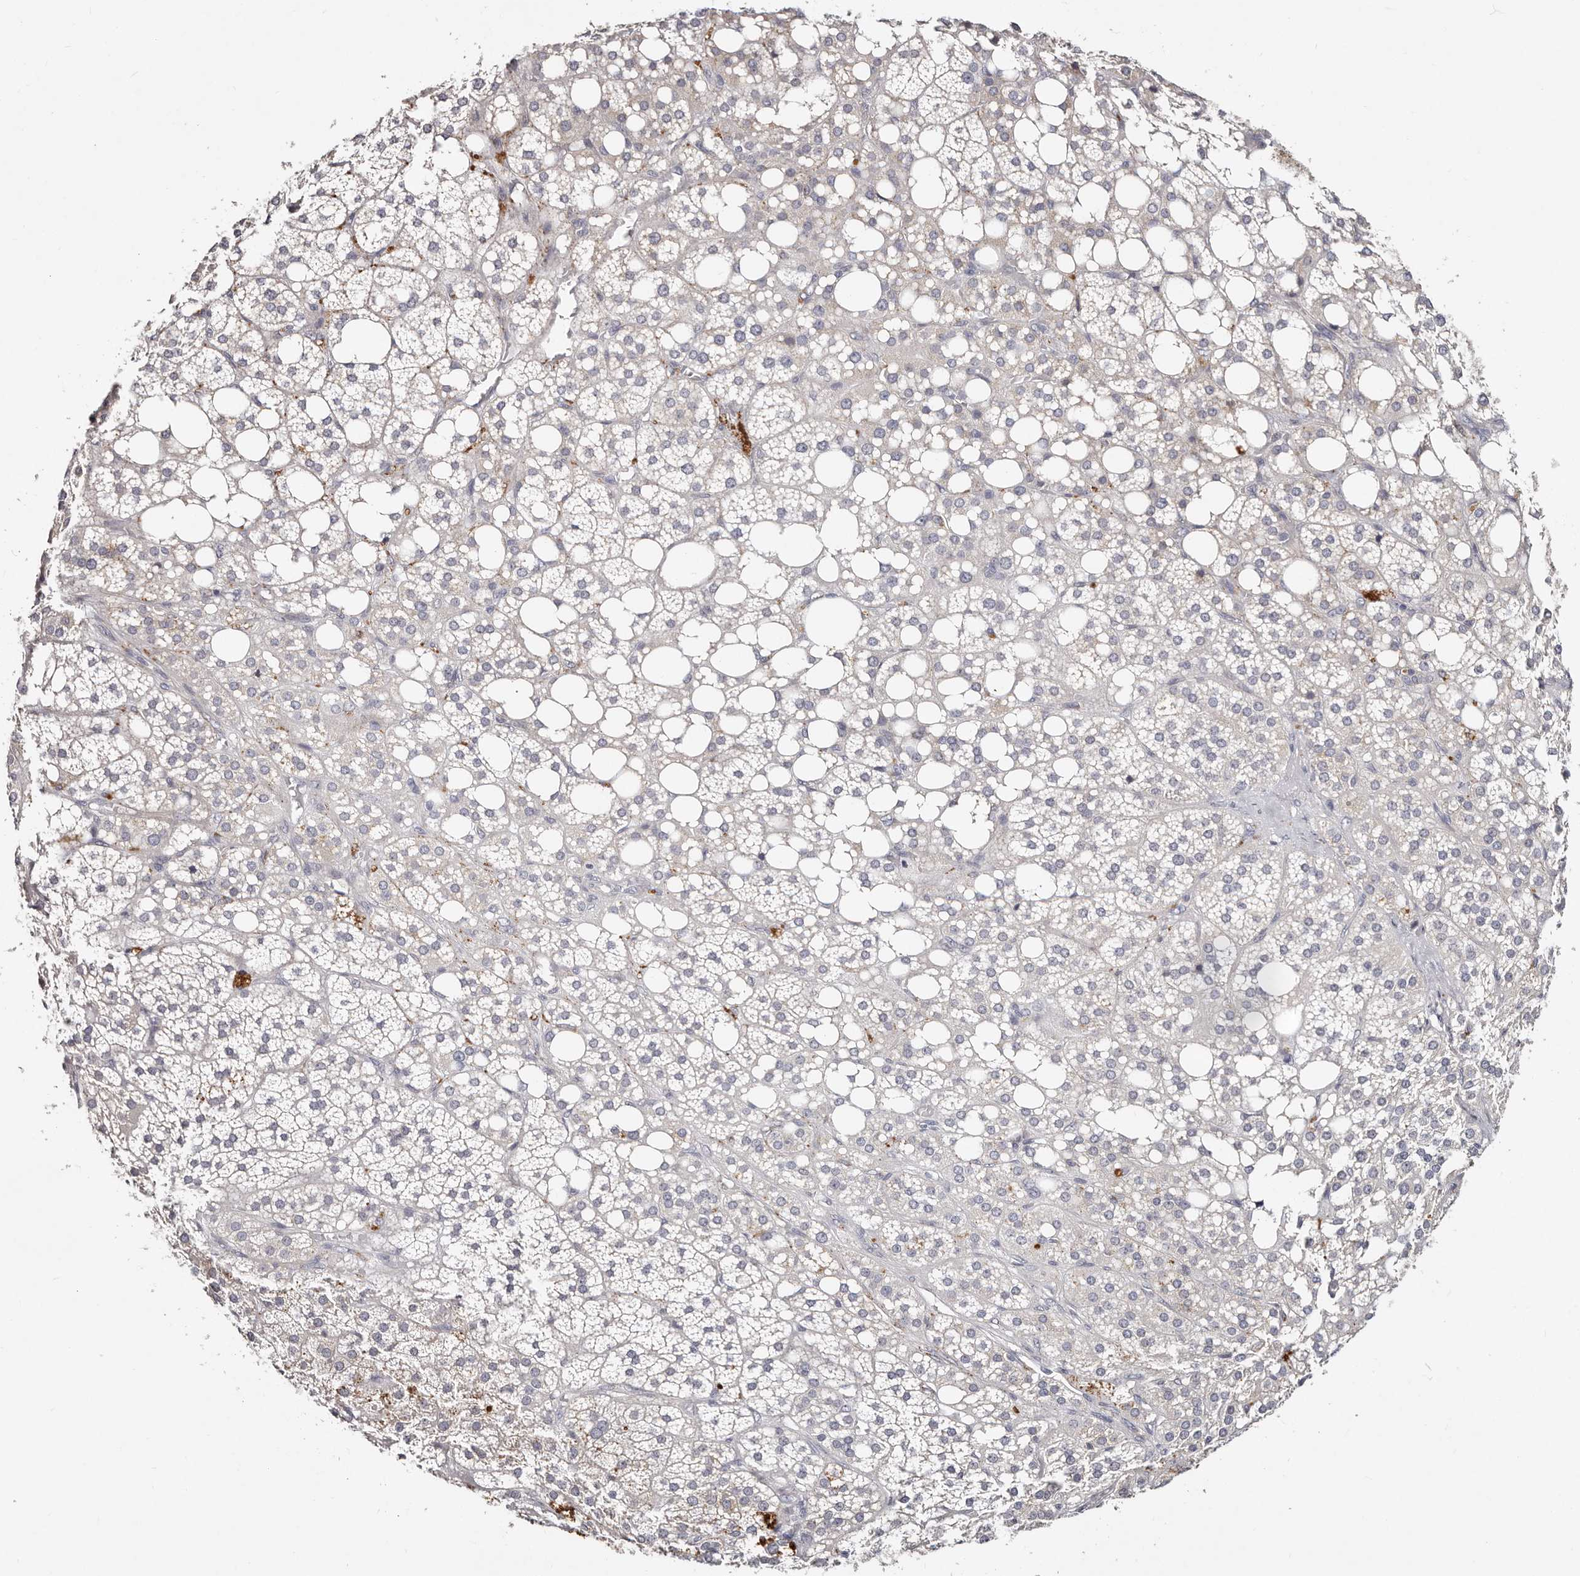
{"staining": {"intensity": "negative", "quantity": "none", "location": "none"}, "tissue": "adrenal gland", "cell_type": "Glandular cells", "image_type": "normal", "snomed": [{"axis": "morphology", "description": "Normal tissue, NOS"}, {"axis": "topography", "description": "Adrenal gland"}], "caption": "A photomicrograph of human adrenal gland is negative for staining in glandular cells. (DAB immunohistochemistry (IHC) with hematoxylin counter stain).", "gene": "MRPS33", "patient": {"sex": "female", "age": 59}}